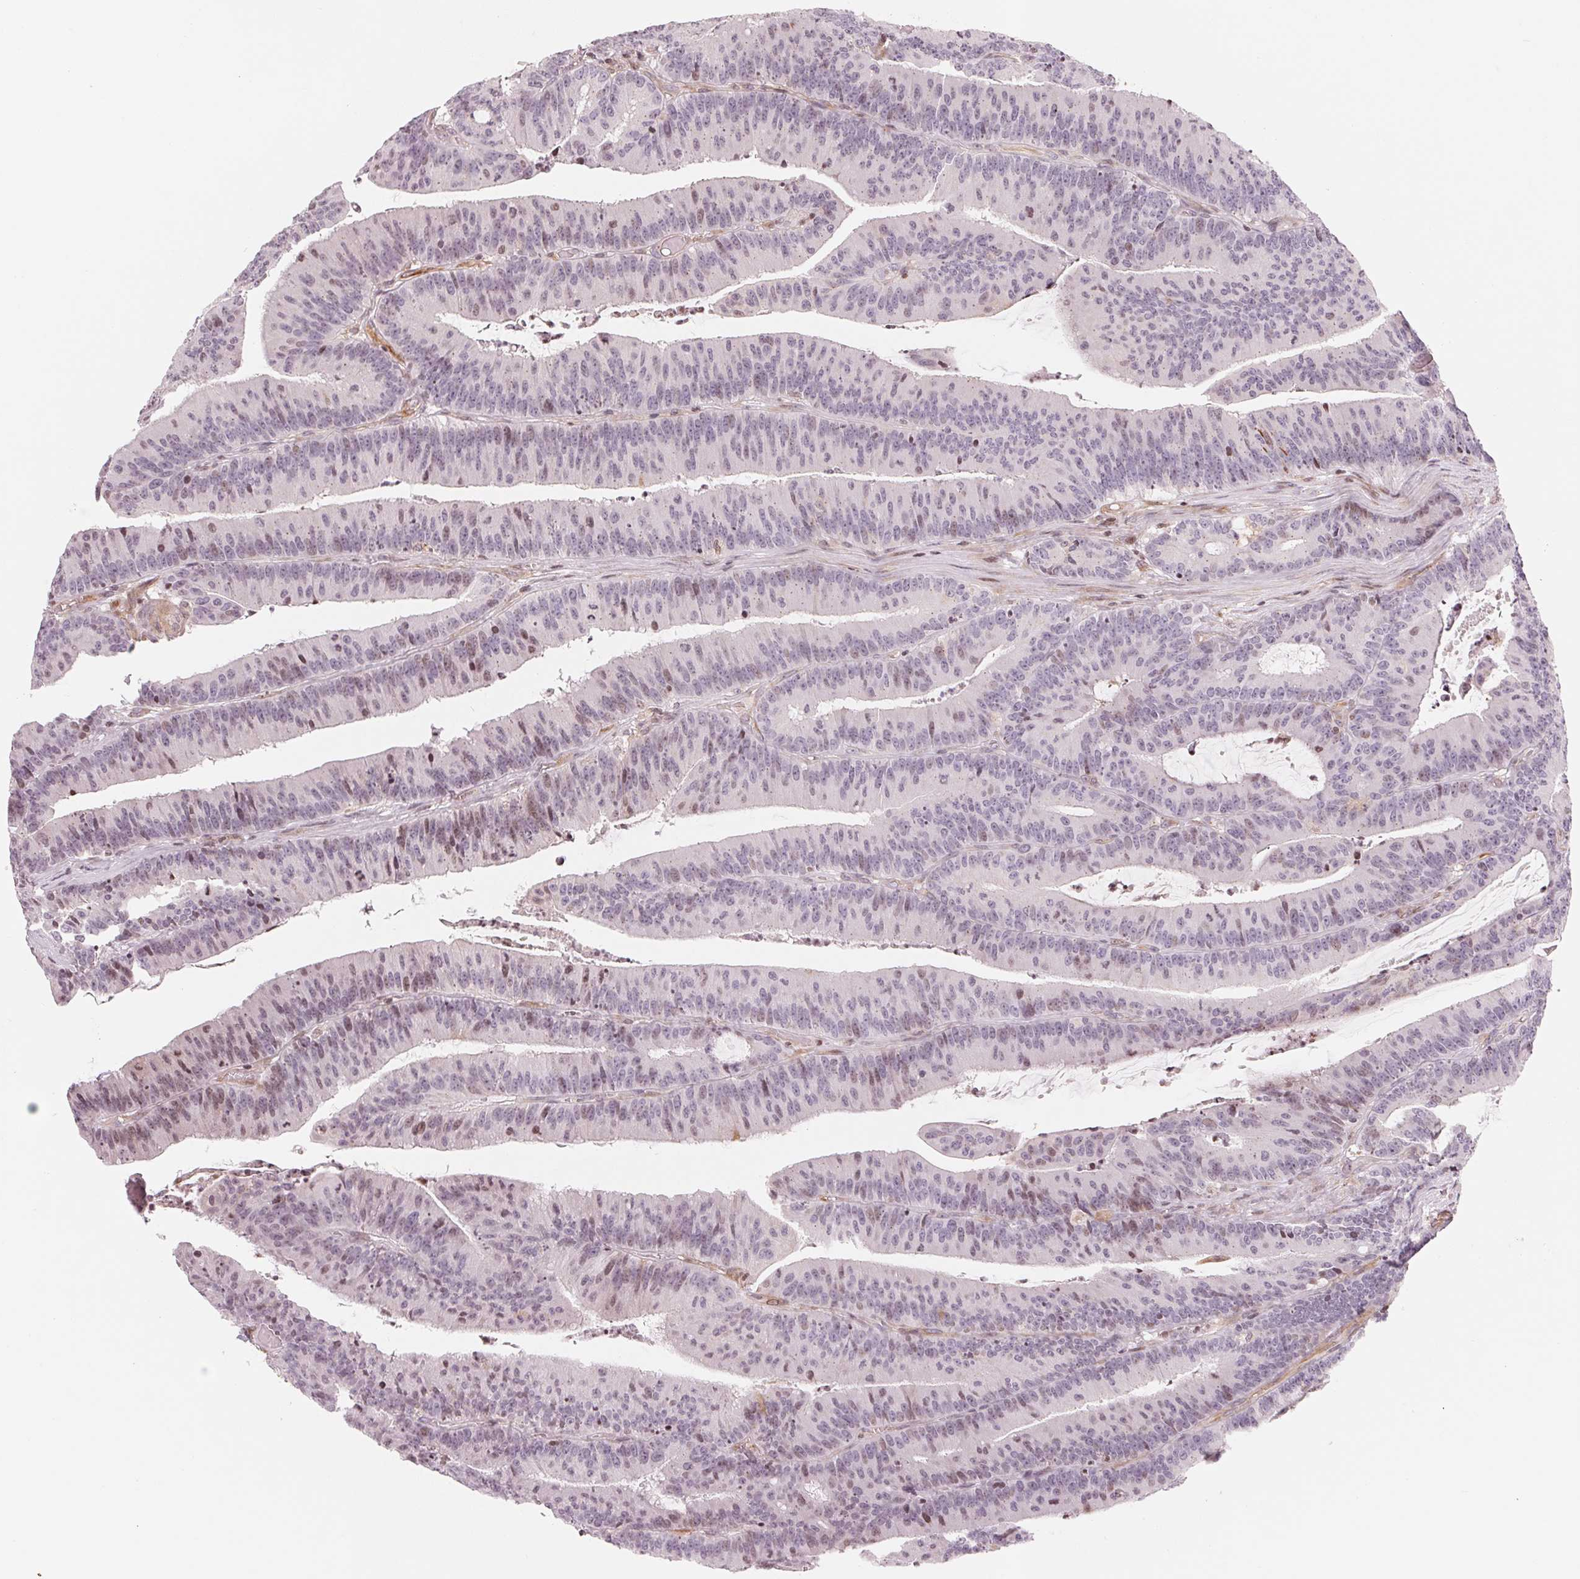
{"staining": {"intensity": "weak", "quantity": "25%-75%", "location": "nuclear"}, "tissue": "colorectal cancer", "cell_type": "Tumor cells", "image_type": "cancer", "snomed": [{"axis": "morphology", "description": "Adenocarcinoma, NOS"}, {"axis": "topography", "description": "Colon"}], "caption": "Colorectal cancer stained with immunohistochemistry (IHC) shows weak nuclear positivity in about 25%-75% of tumor cells.", "gene": "SLC17A4", "patient": {"sex": "female", "age": 78}}